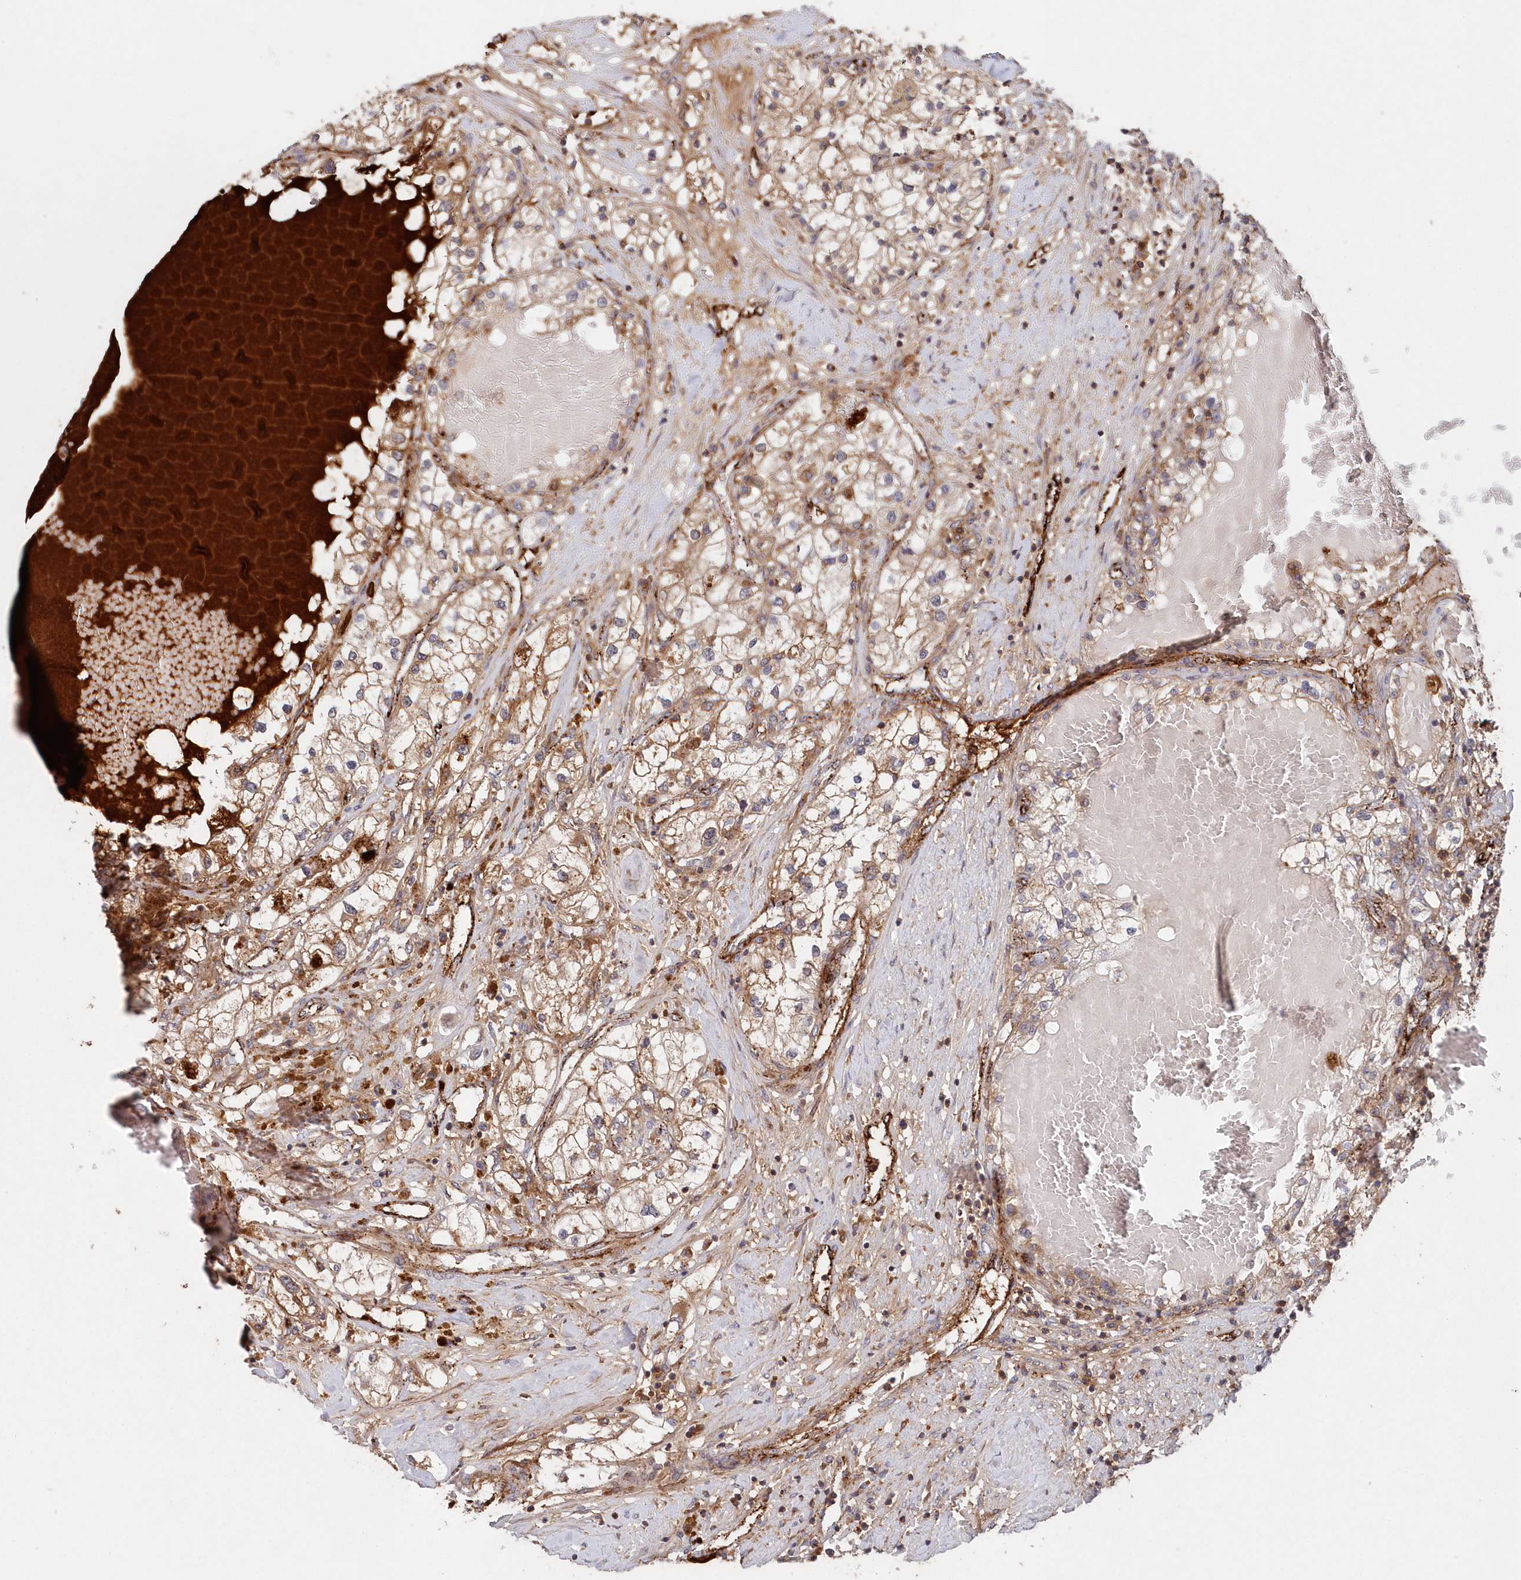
{"staining": {"intensity": "weak", "quantity": ">75%", "location": "cytoplasmic/membranous"}, "tissue": "renal cancer", "cell_type": "Tumor cells", "image_type": "cancer", "snomed": [{"axis": "morphology", "description": "Normal tissue, NOS"}, {"axis": "morphology", "description": "Adenocarcinoma, NOS"}, {"axis": "topography", "description": "Kidney"}], "caption": "Immunohistochemistry (IHC) micrograph of neoplastic tissue: adenocarcinoma (renal) stained using IHC shows low levels of weak protein expression localized specifically in the cytoplasmic/membranous of tumor cells, appearing as a cytoplasmic/membranous brown color.", "gene": "ABHD14B", "patient": {"sex": "male", "age": 68}}